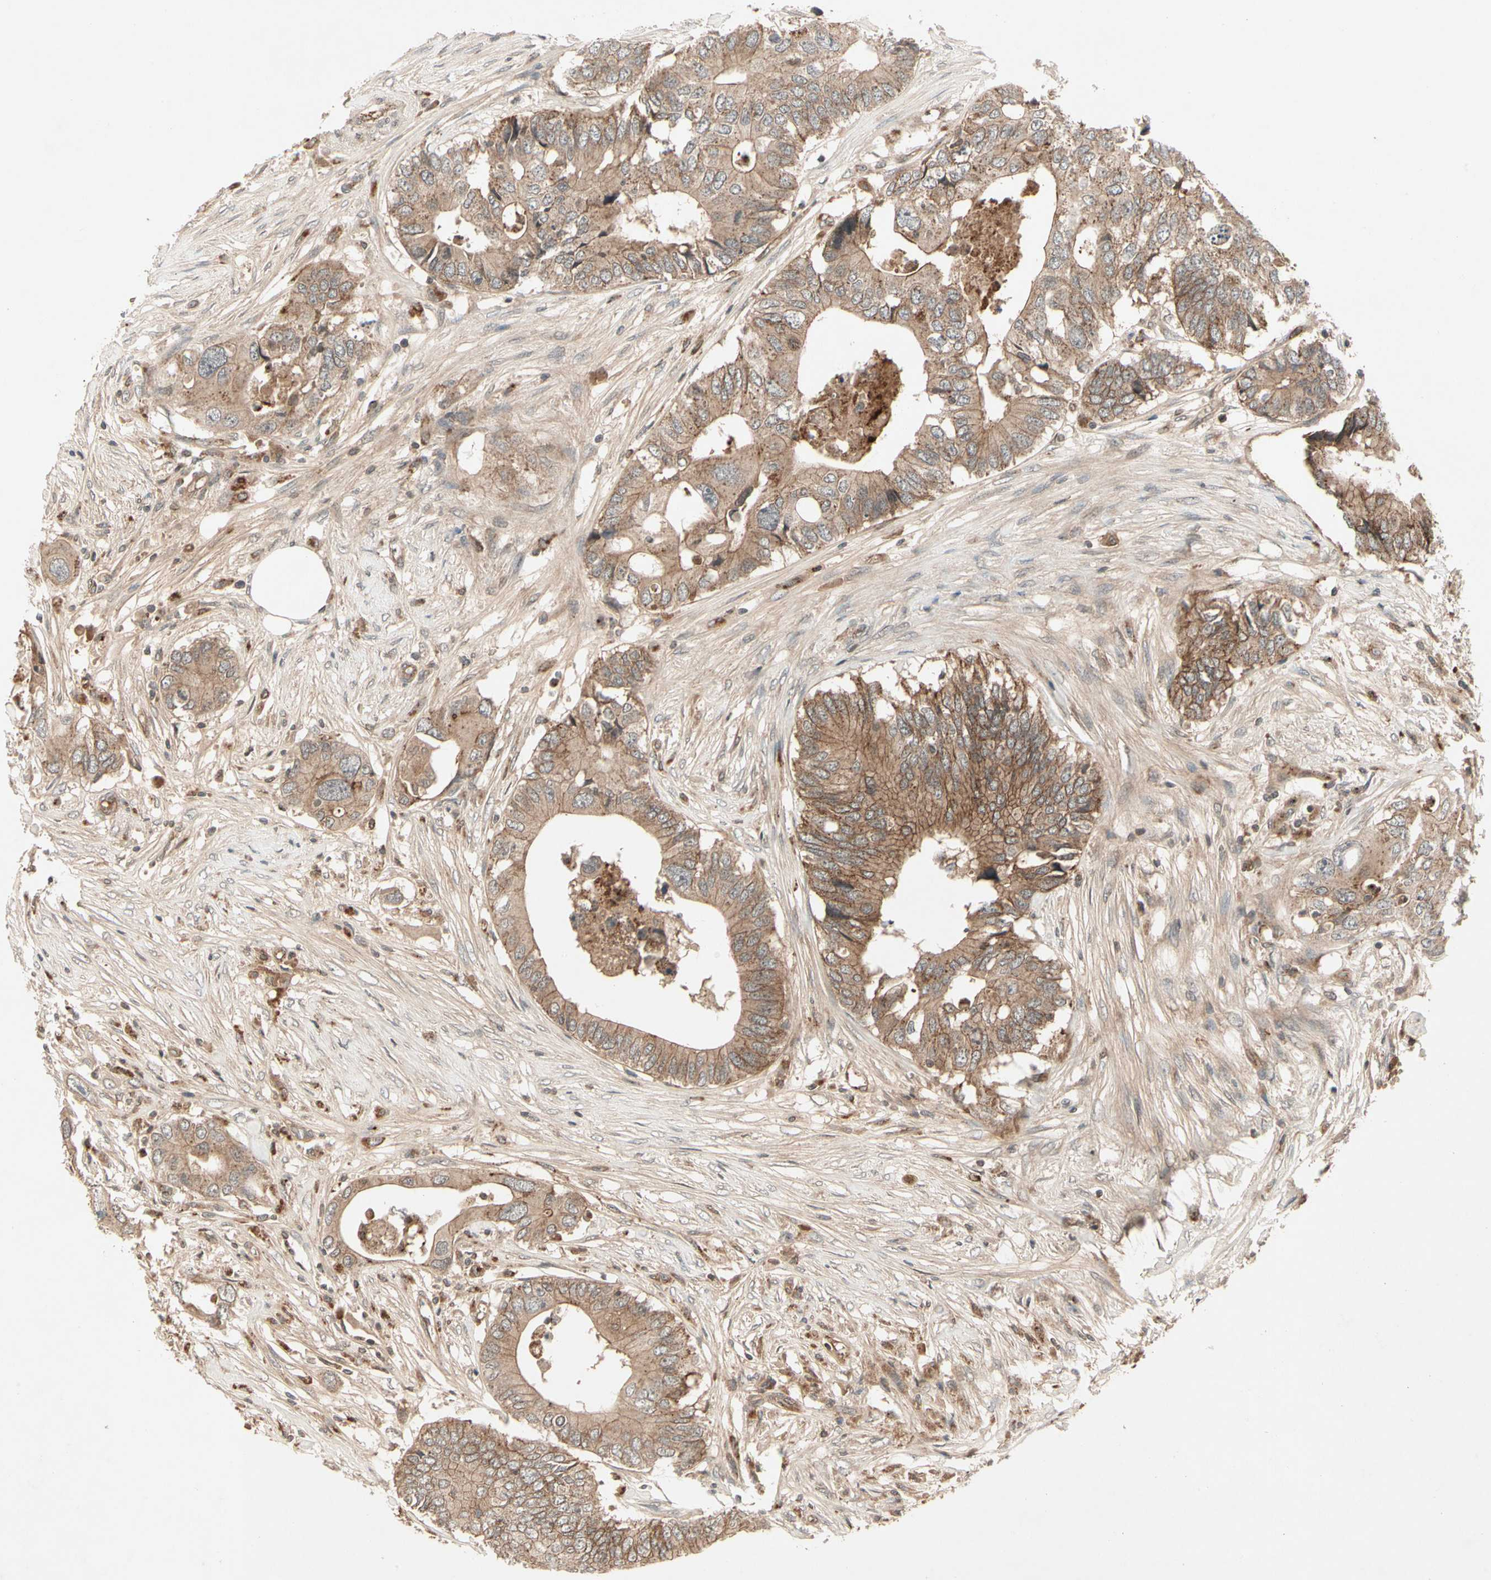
{"staining": {"intensity": "moderate", "quantity": ">75%", "location": "cytoplasmic/membranous"}, "tissue": "colorectal cancer", "cell_type": "Tumor cells", "image_type": "cancer", "snomed": [{"axis": "morphology", "description": "Adenocarcinoma, NOS"}, {"axis": "topography", "description": "Colon"}], "caption": "IHC photomicrograph of adenocarcinoma (colorectal) stained for a protein (brown), which reveals medium levels of moderate cytoplasmic/membranous staining in approximately >75% of tumor cells.", "gene": "FLOT1", "patient": {"sex": "male", "age": 71}}